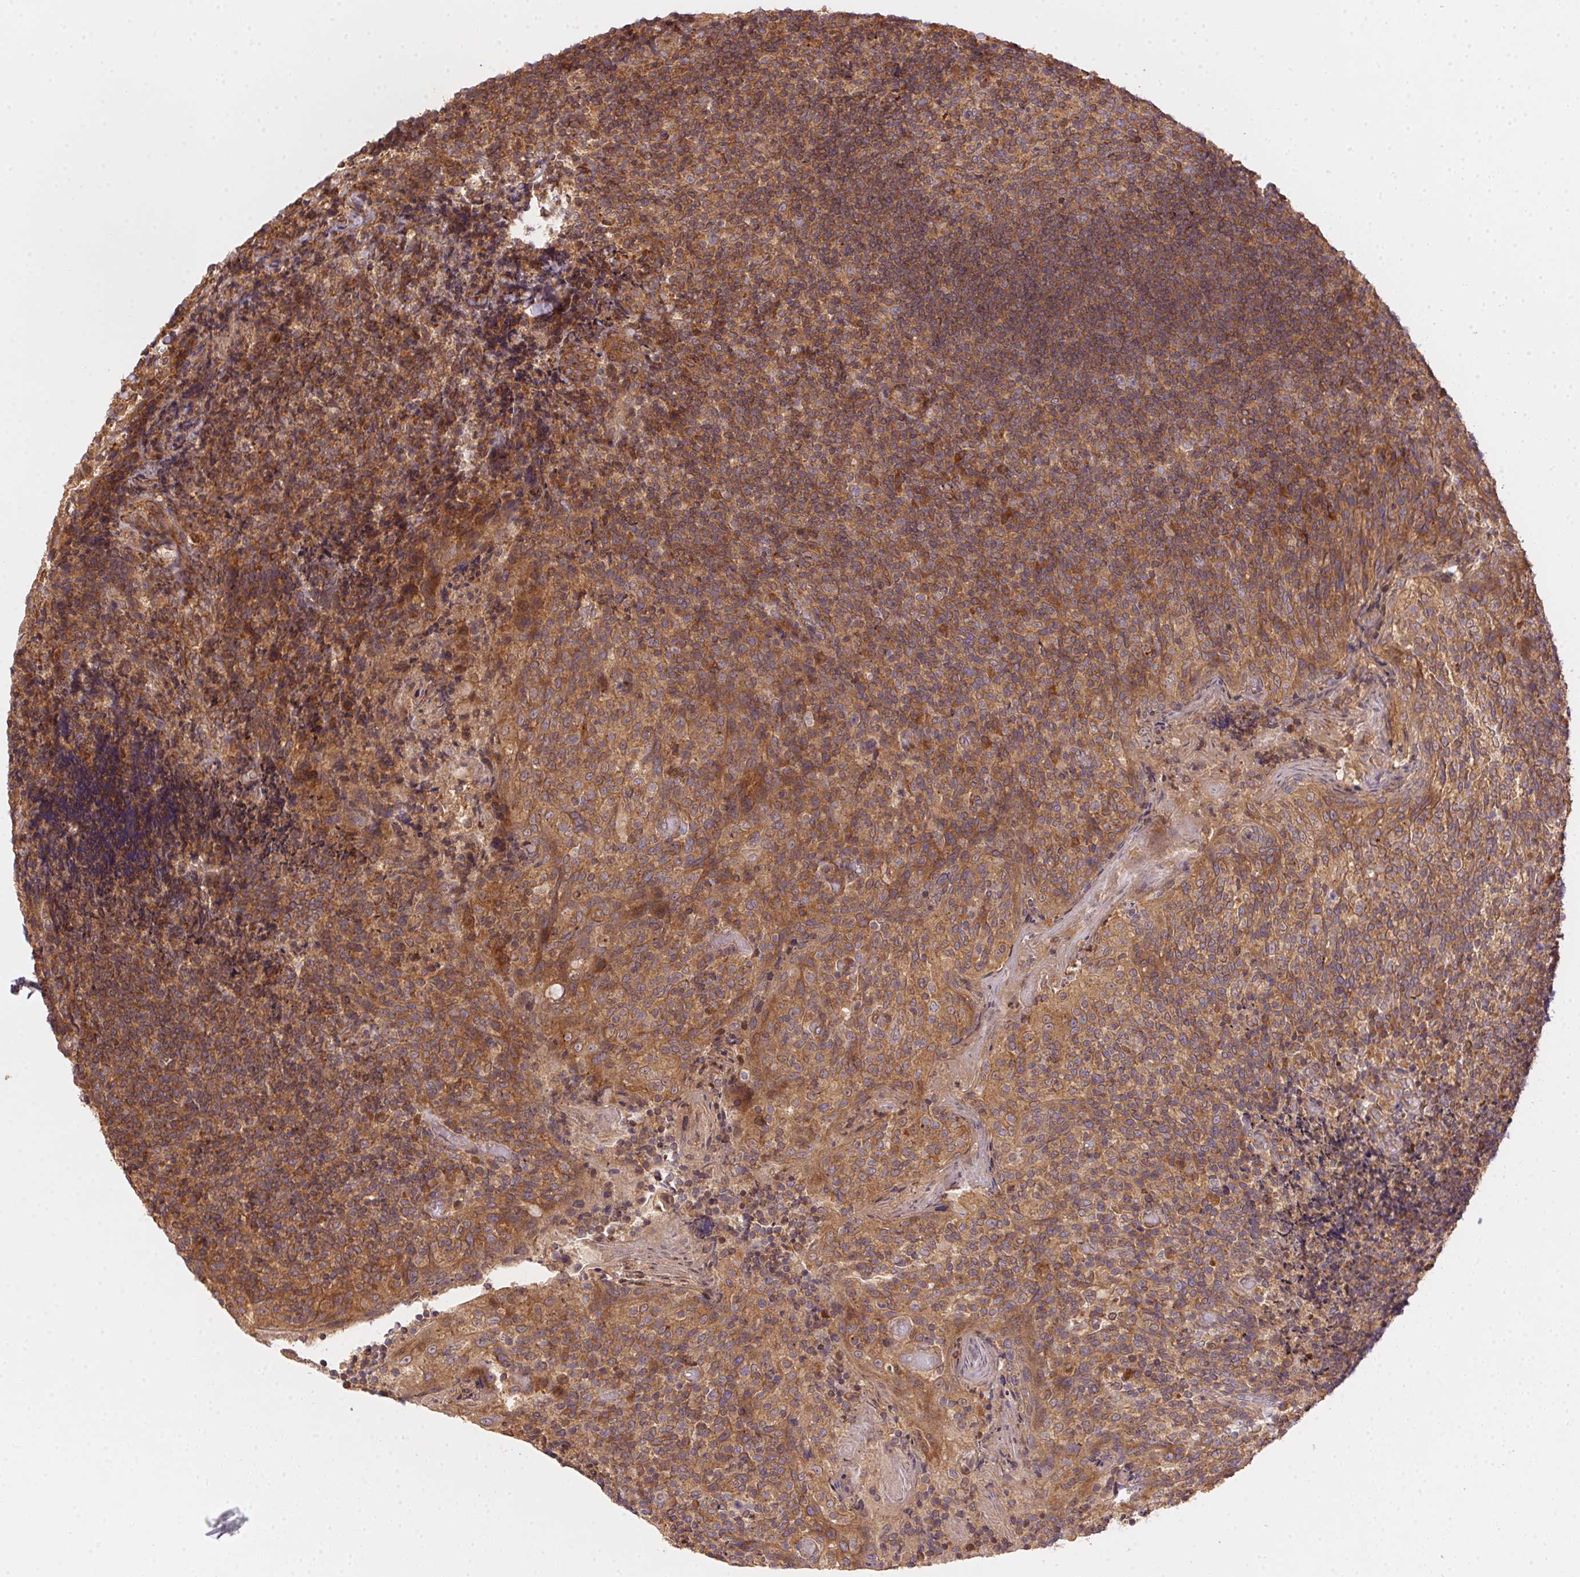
{"staining": {"intensity": "weak", "quantity": ">75%", "location": "cytoplasmic/membranous"}, "tissue": "tonsil", "cell_type": "Germinal center cells", "image_type": "normal", "snomed": [{"axis": "morphology", "description": "Normal tissue, NOS"}, {"axis": "topography", "description": "Tonsil"}], "caption": "A high-resolution image shows immunohistochemistry (IHC) staining of benign tonsil, which displays weak cytoplasmic/membranous staining in about >75% of germinal center cells.", "gene": "MEX3D", "patient": {"sex": "female", "age": 10}}